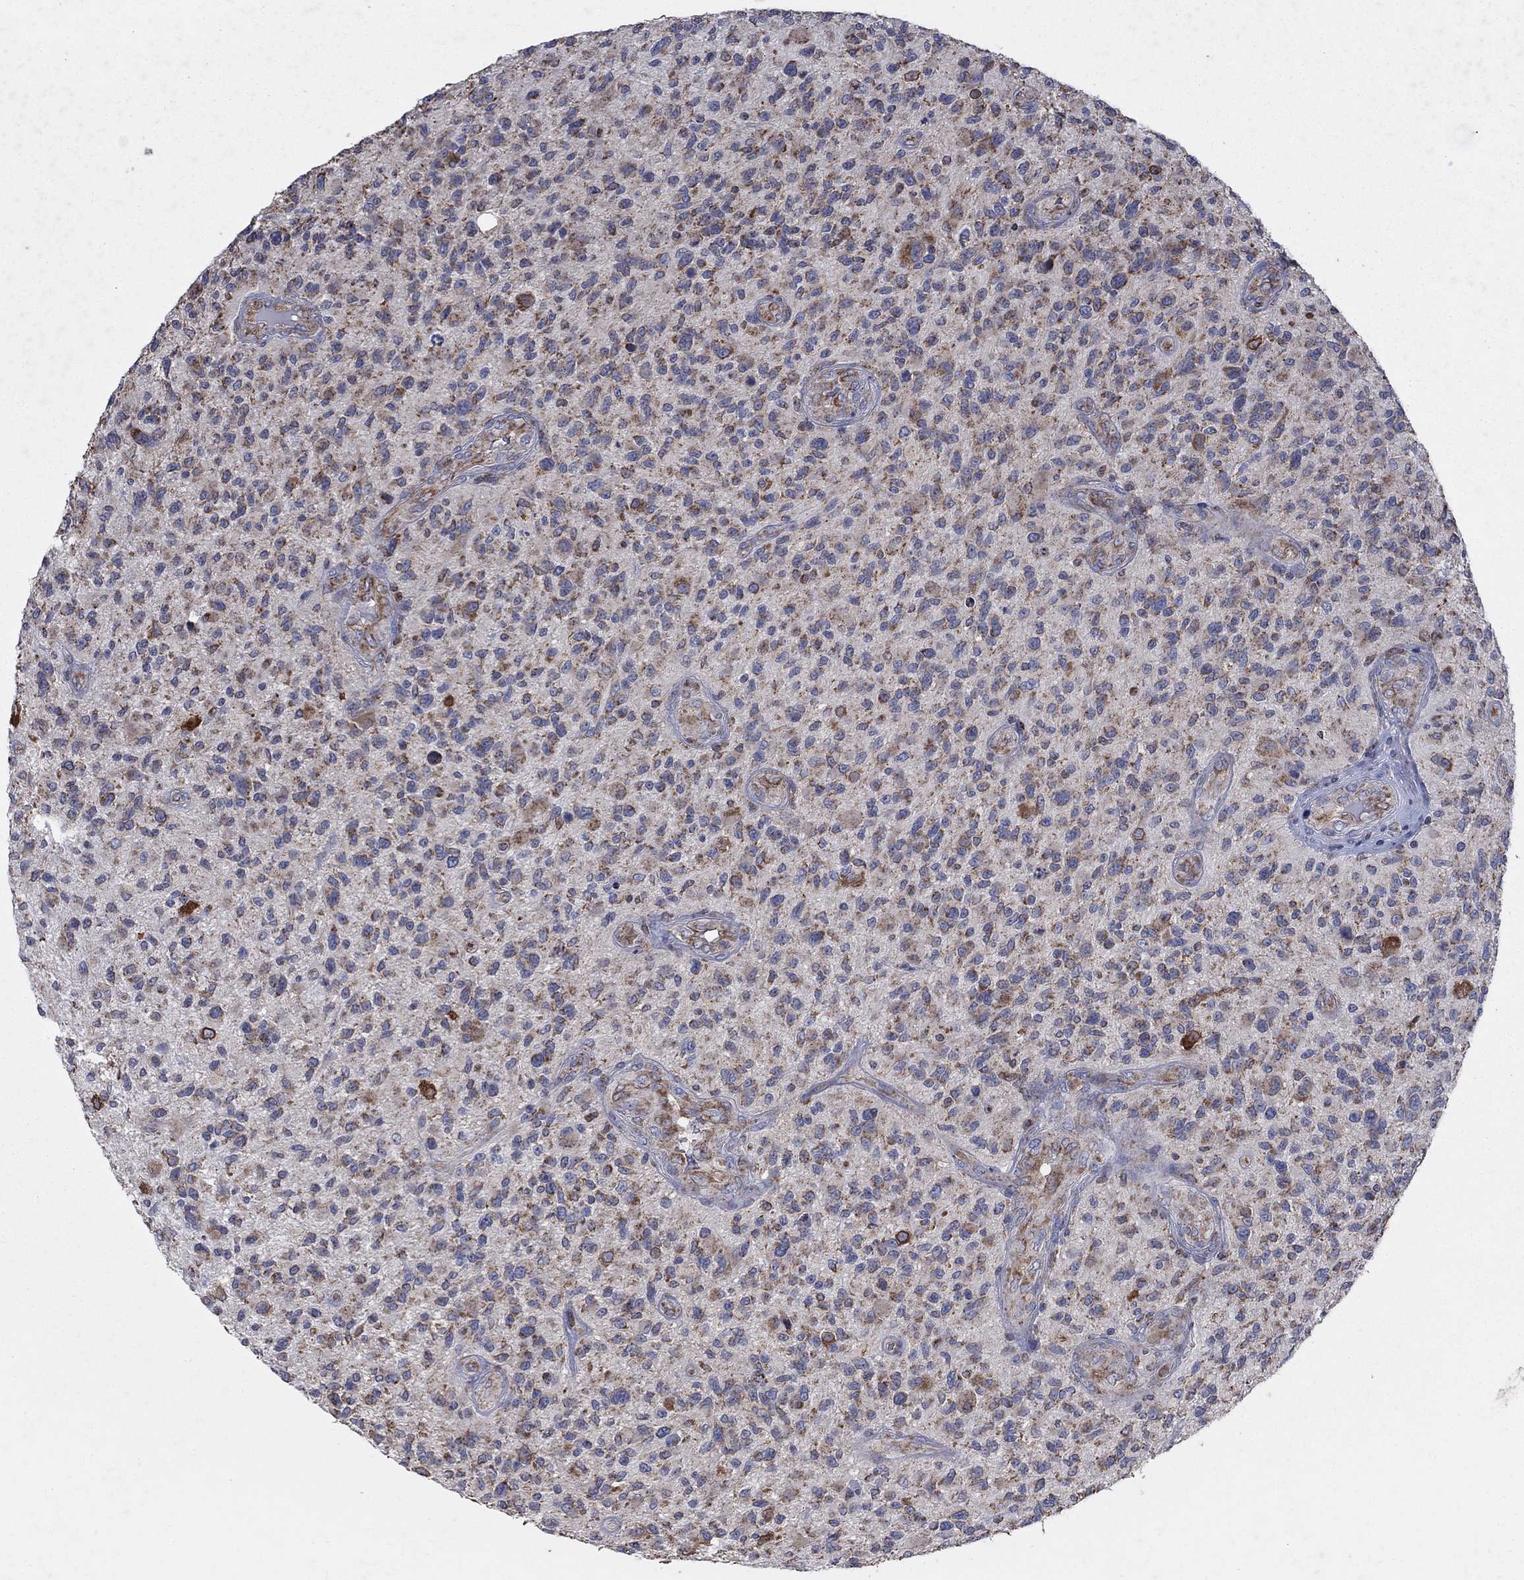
{"staining": {"intensity": "strong", "quantity": "25%-75%", "location": "cytoplasmic/membranous"}, "tissue": "glioma", "cell_type": "Tumor cells", "image_type": "cancer", "snomed": [{"axis": "morphology", "description": "Glioma, malignant, High grade"}, {"axis": "topography", "description": "Brain"}], "caption": "DAB (3,3'-diaminobenzidine) immunohistochemical staining of human malignant glioma (high-grade) exhibits strong cytoplasmic/membranous protein staining in about 25%-75% of tumor cells.", "gene": "NCEH1", "patient": {"sex": "male", "age": 47}}